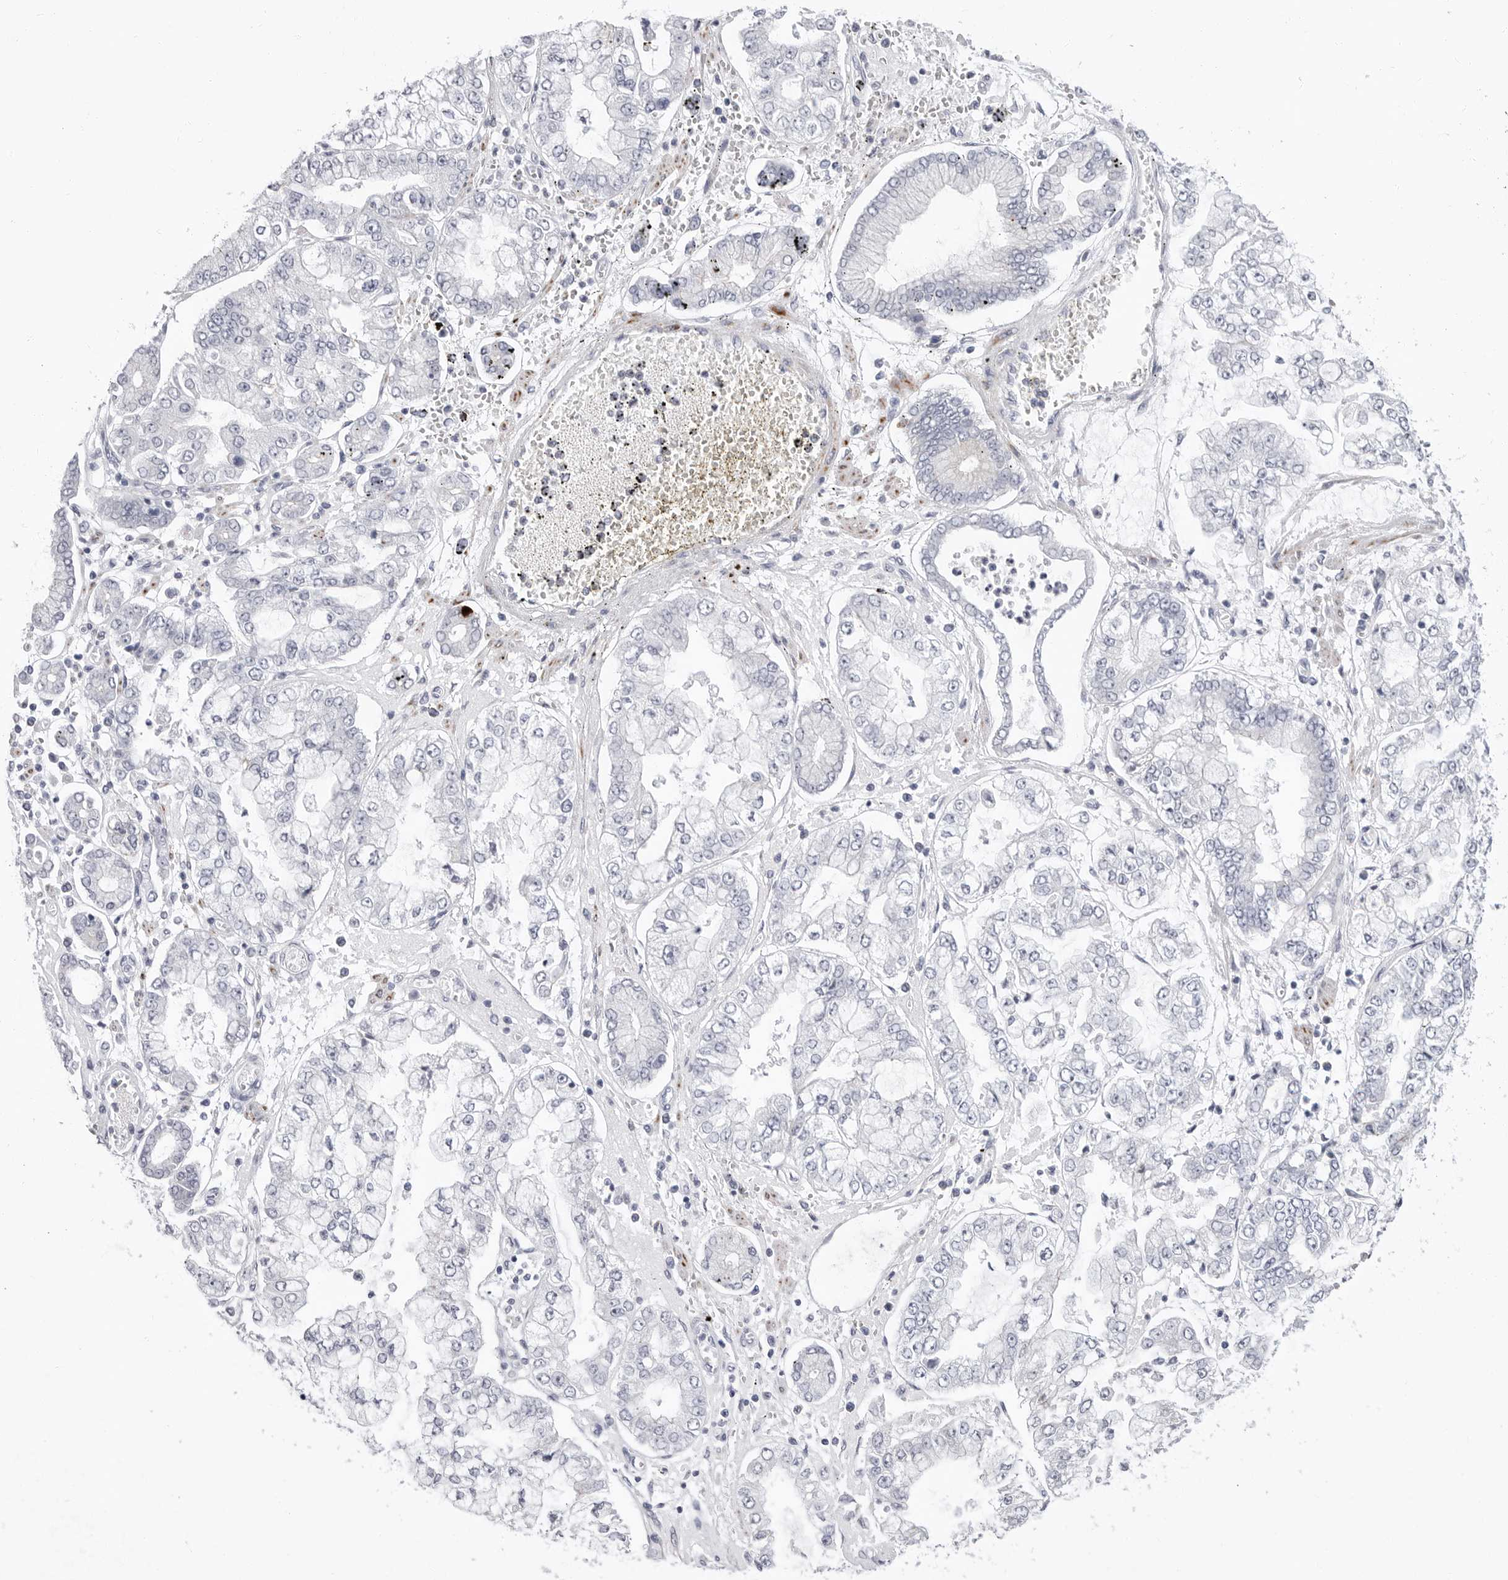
{"staining": {"intensity": "negative", "quantity": "none", "location": "none"}, "tissue": "stomach cancer", "cell_type": "Tumor cells", "image_type": "cancer", "snomed": [{"axis": "morphology", "description": "Adenocarcinoma, NOS"}, {"axis": "topography", "description": "Stomach"}], "caption": "DAB immunohistochemical staining of human adenocarcinoma (stomach) shows no significant expression in tumor cells. (Stains: DAB immunohistochemistry with hematoxylin counter stain, Microscopy: brightfield microscopy at high magnification).", "gene": "ERICH3", "patient": {"sex": "male", "age": 76}}